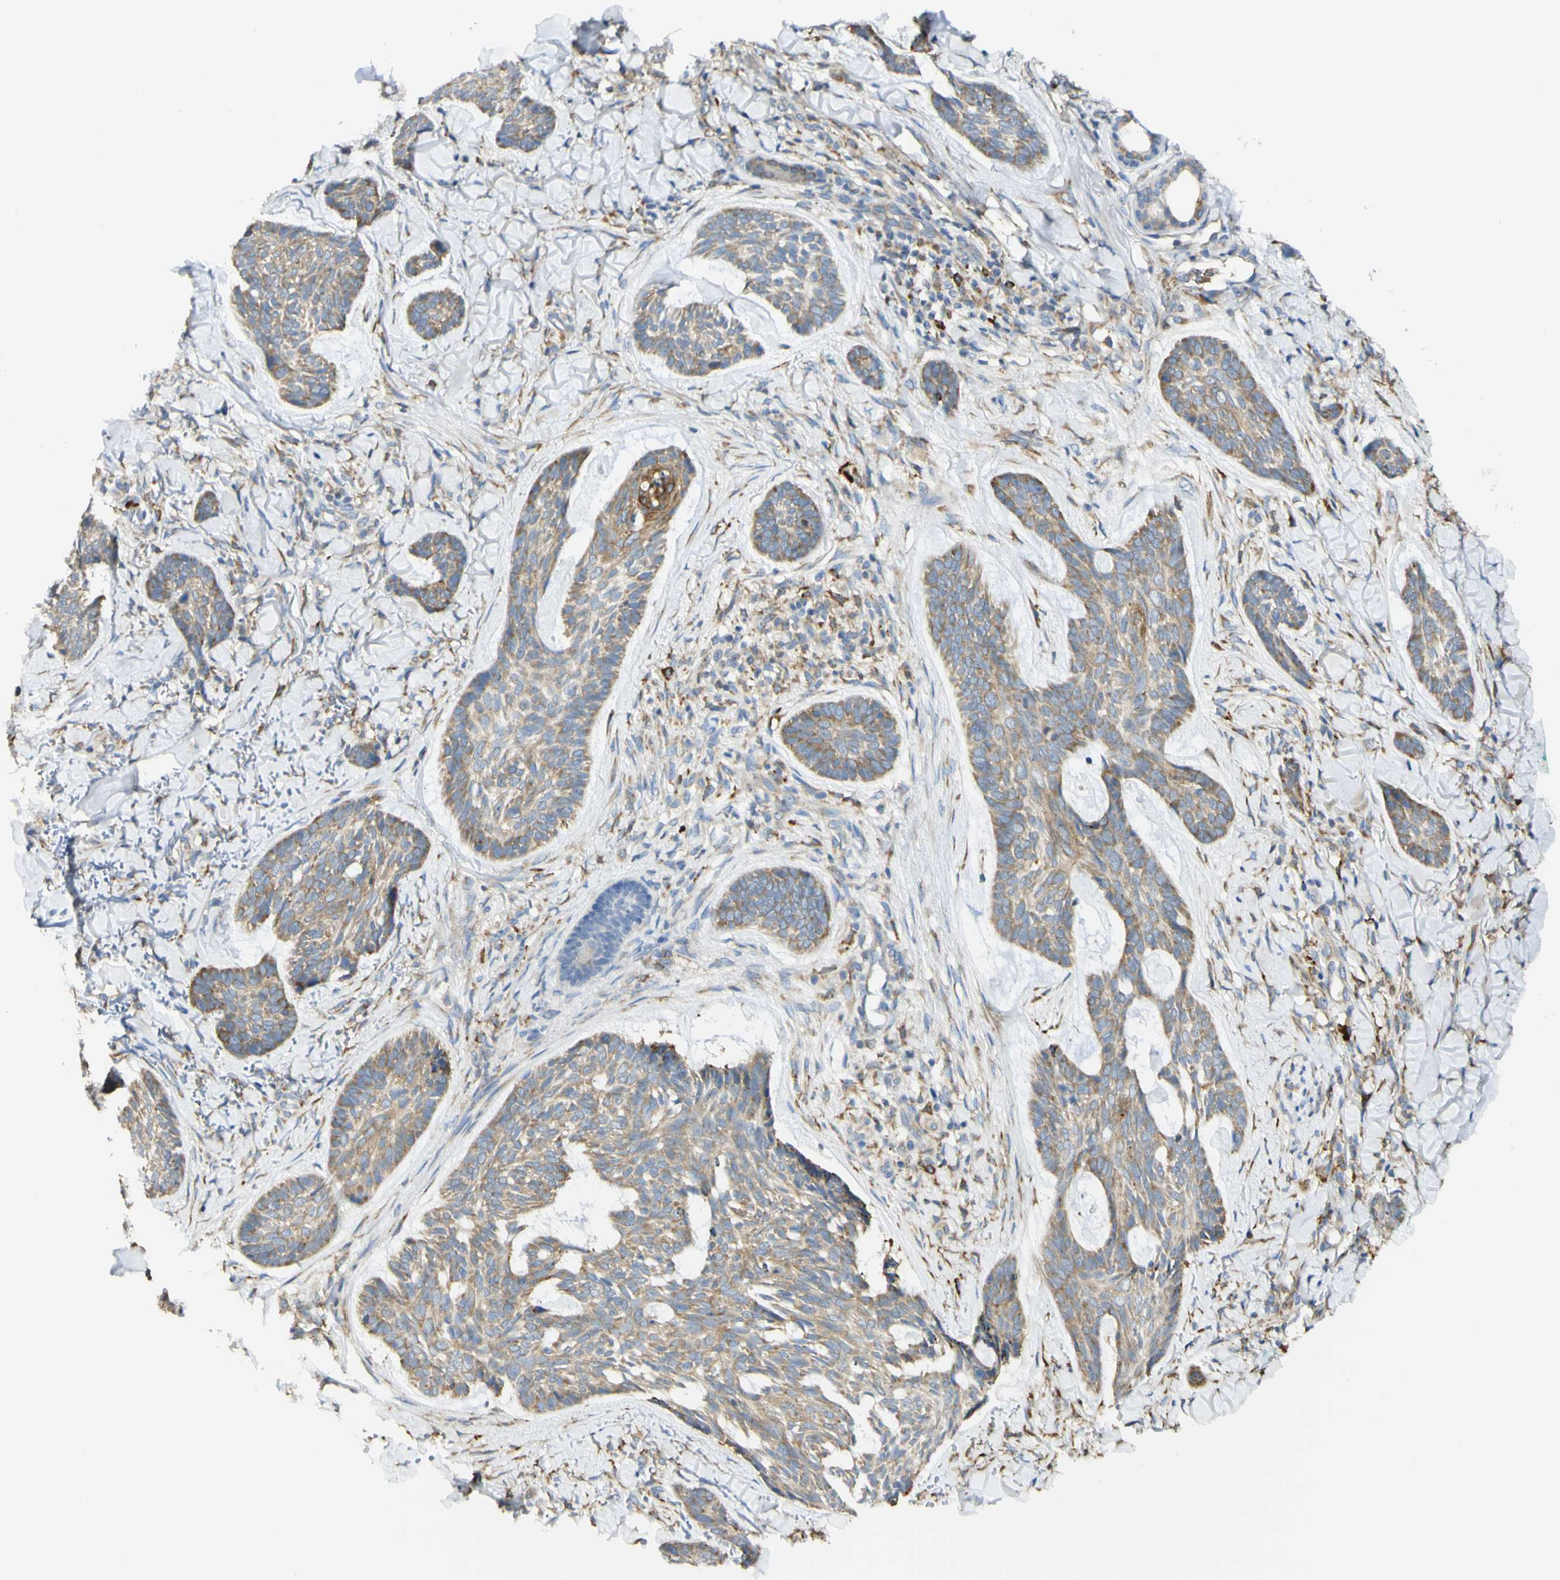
{"staining": {"intensity": "moderate", "quantity": "25%-75%", "location": "cytoplasmic/membranous"}, "tissue": "skin cancer", "cell_type": "Tumor cells", "image_type": "cancer", "snomed": [{"axis": "morphology", "description": "Basal cell carcinoma"}, {"axis": "topography", "description": "Skin"}], "caption": "Skin cancer (basal cell carcinoma) stained with IHC shows moderate cytoplasmic/membranous positivity in about 25%-75% of tumor cells.", "gene": "MANF", "patient": {"sex": "male", "age": 43}}